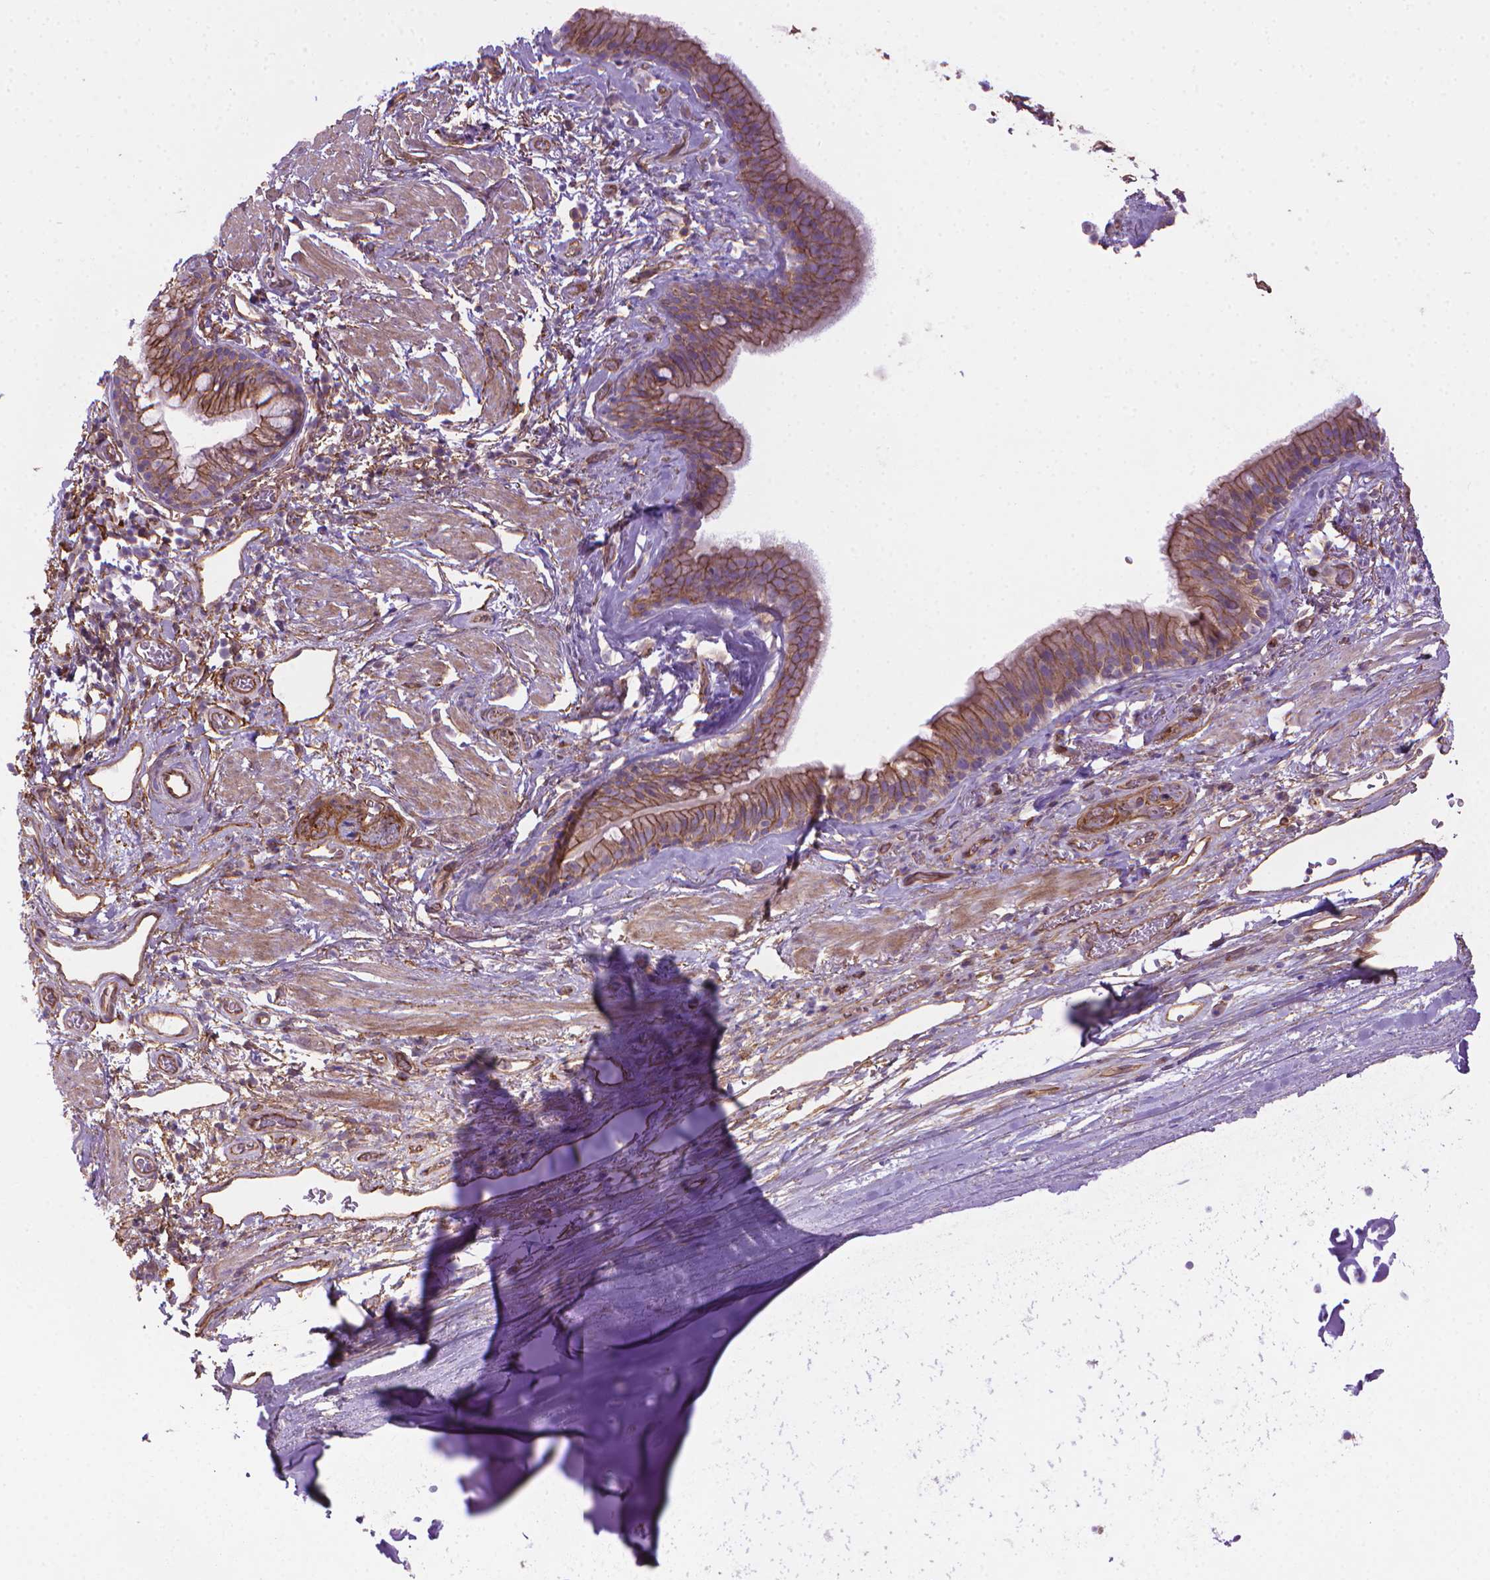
{"staining": {"intensity": "moderate", "quantity": ">75%", "location": "cytoplasmic/membranous"}, "tissue": "bronchus", "cell_type": "Respiratory epithelial cells", "image_type": "normal", "snomed": [{"axis": "morphology", "description": "Normal tissue, NOS"}, {"axis": "topography", "description": "Cartilage tissue"}, {"axis": "topography", "description": "Bronchus"}], "caption": "IHC of unremarkable human bronchus reveals medium levels of moderate cytoplasmic/membranous positivity in about >75% of respiratory epithelial cells. The staining is performed using DAB (3,3'-diaminobenzidine) brown chromogen to label protein expression. The nuclei are counter-stained blue using hematoxylin.", "gene": "TENT5A", "patient": {"sex": "male", "age": 58}}